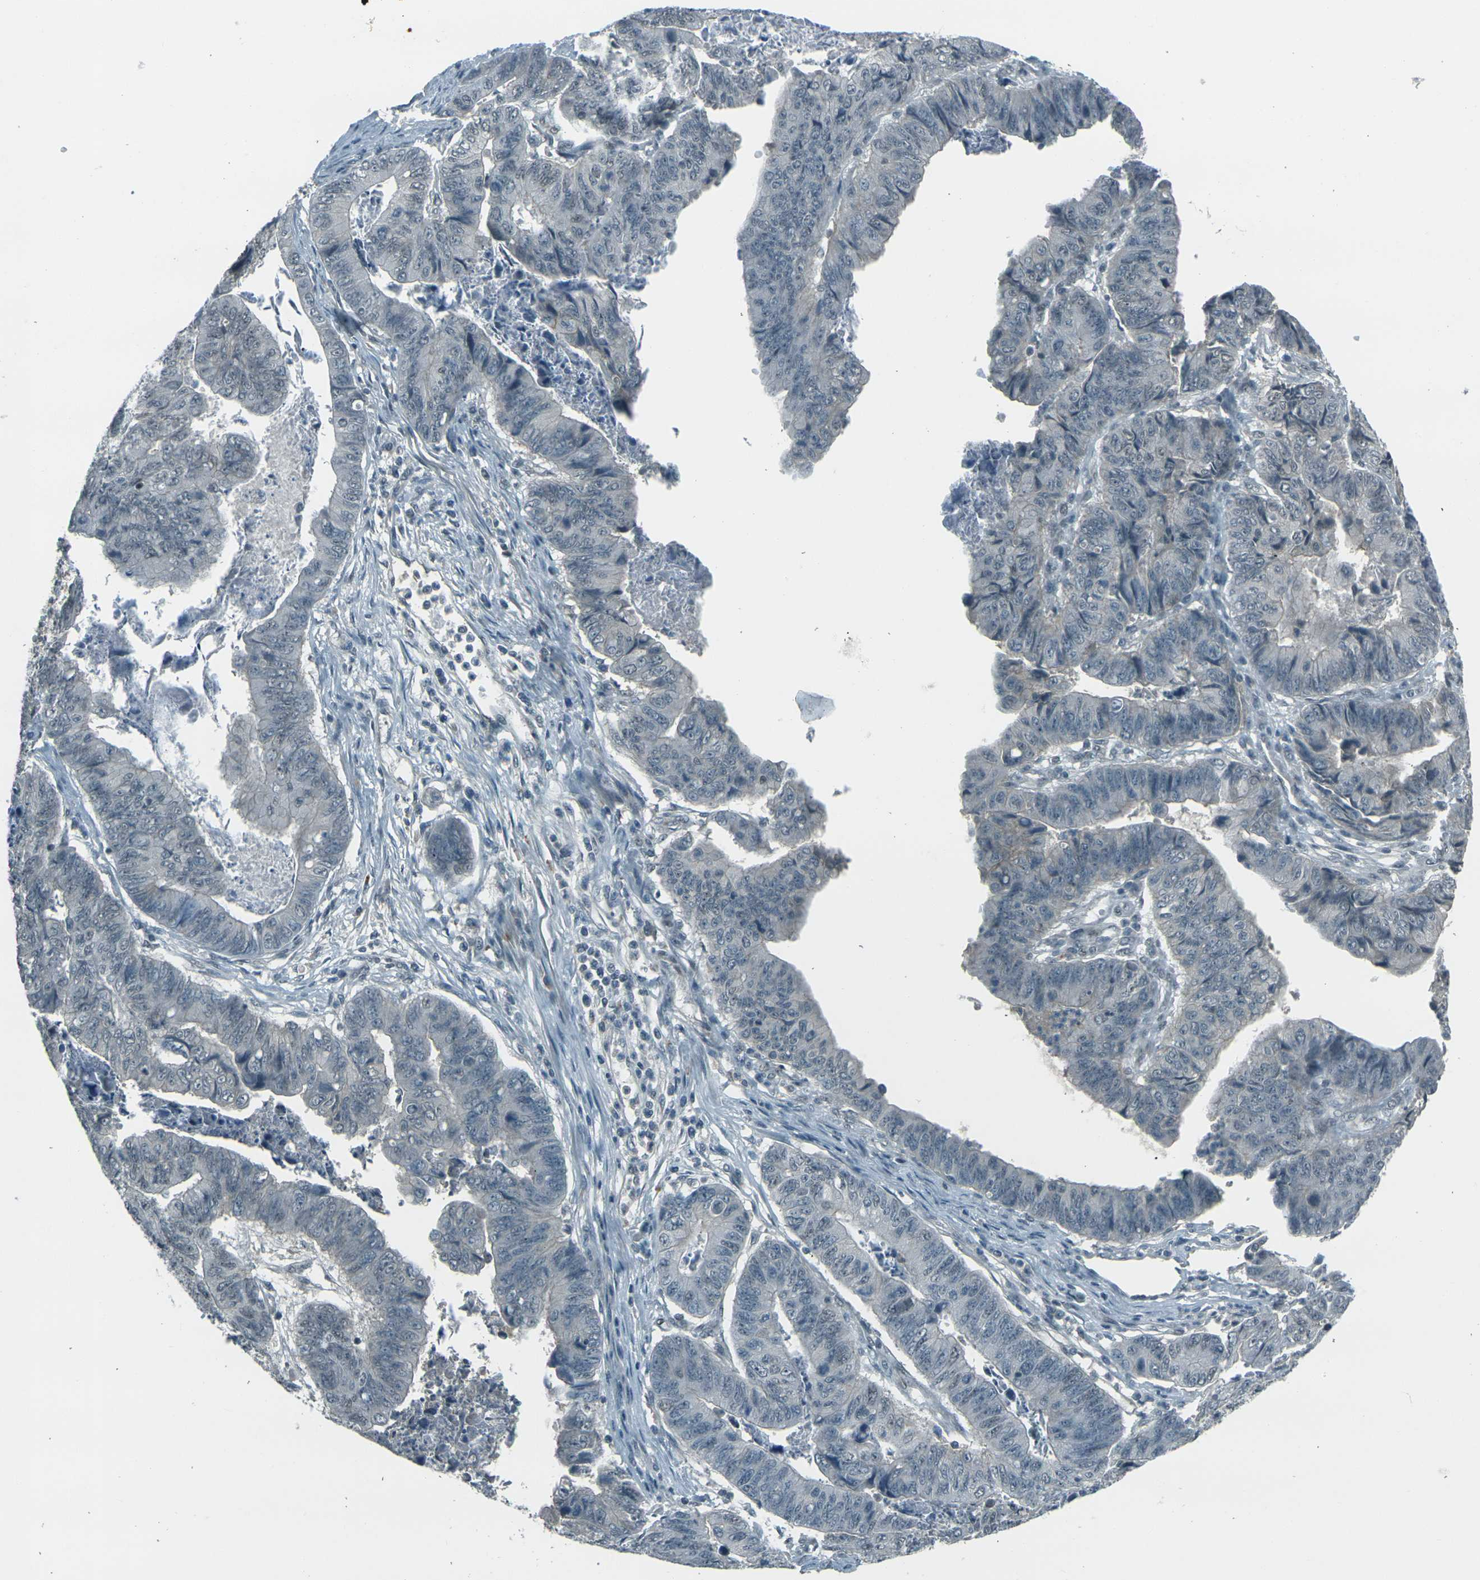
{"staining": {"intensity": "negative", "quantity": "none", "location": "none"}, "tissue": "stomach cancer", "cell_type": "Tumor cells", "image_type": "cancer", "snomed": [{"axis": "morphology", "description": "Adenocarcinoma, NOS"}, {"axis": "topography", "description": "Stomach, lower"}], "caption": "IHC histopathology image of stomach cancer (adenocarcinoma) stained for a protein (brown), which exhibits no staining in tumor cells.", "gene": "GPR19", "patient": {"sex": "male", "age": 77}}